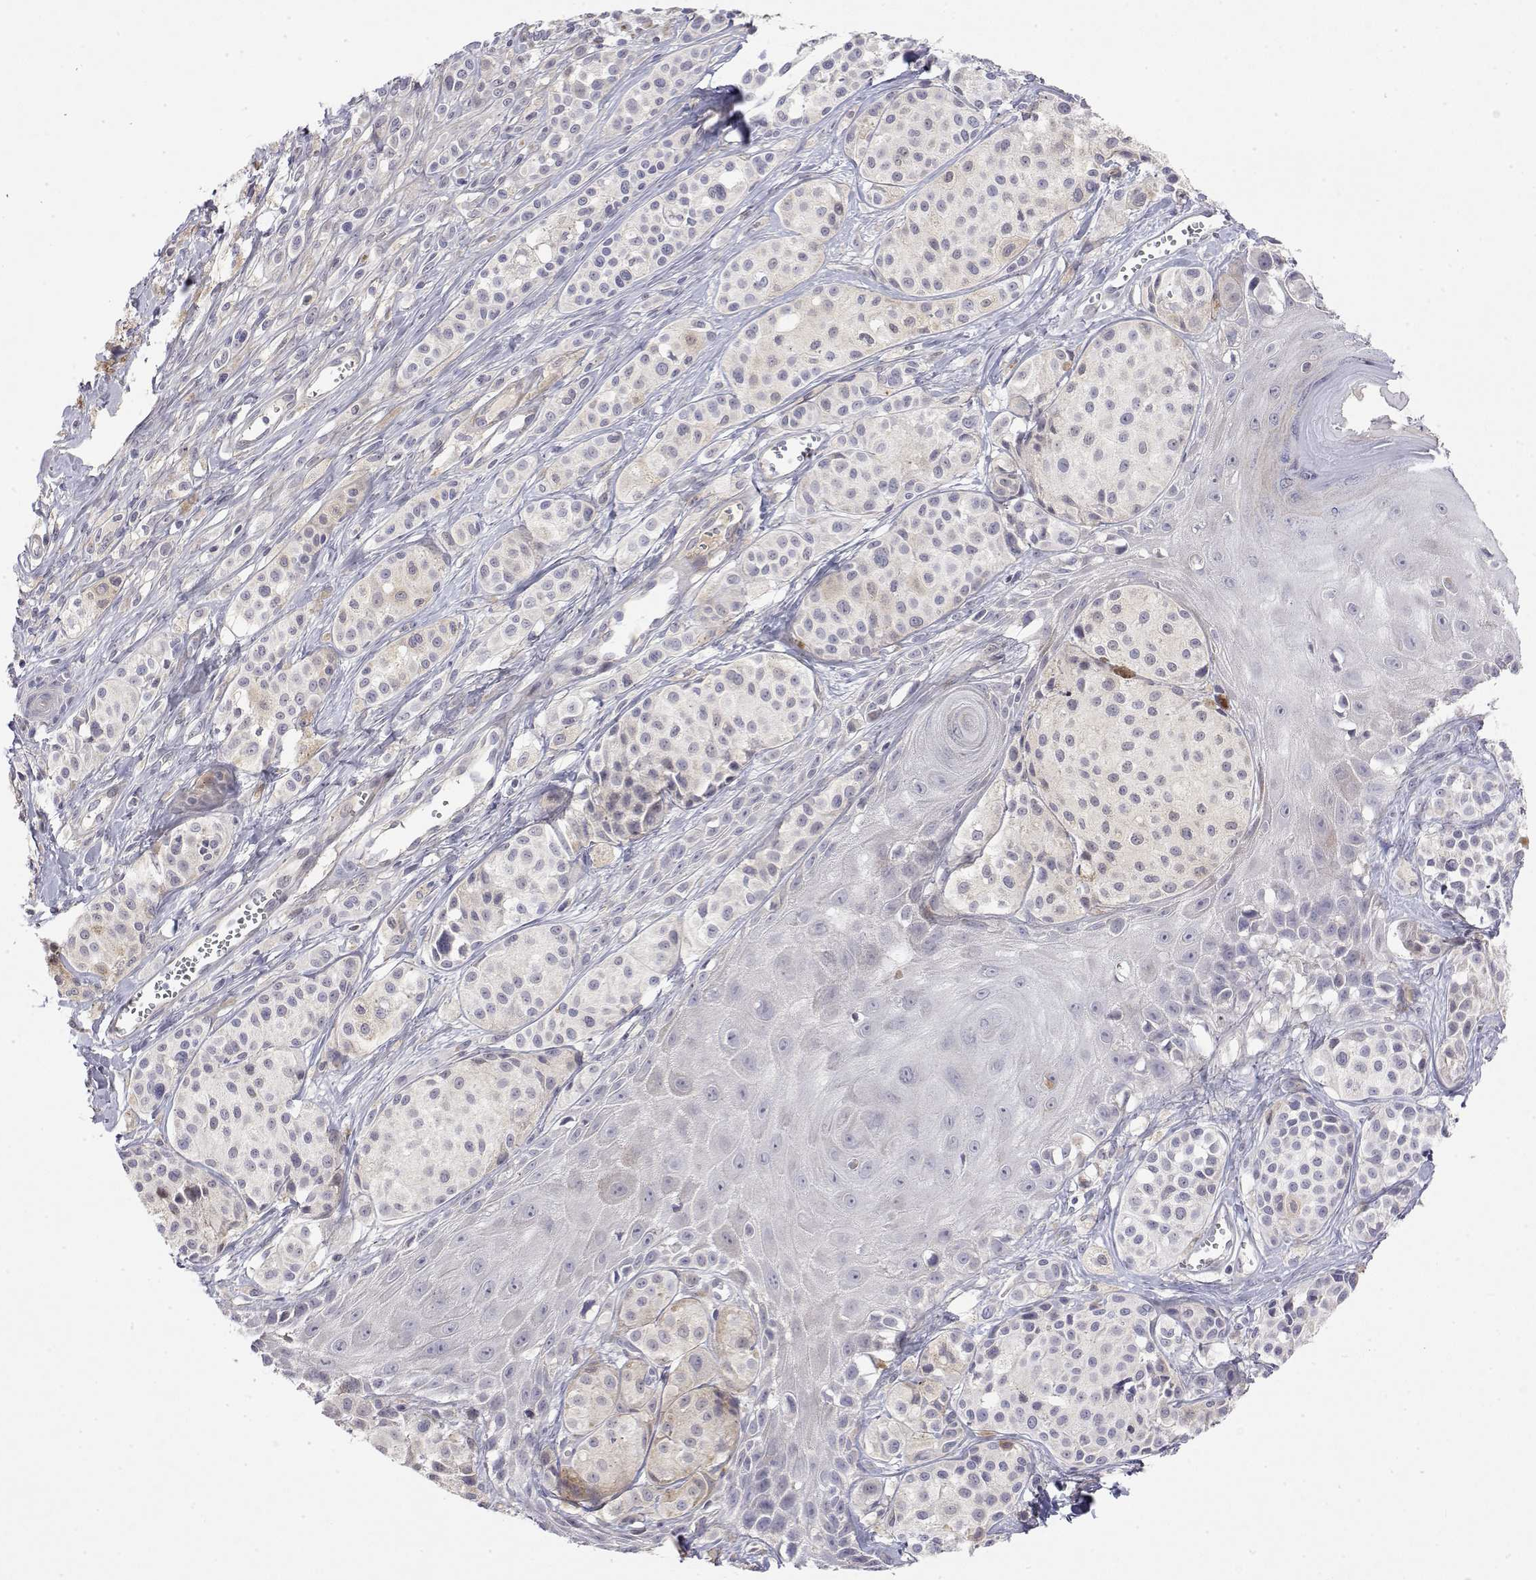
{"staining": {"intensity": "negative", "quantity": "none", "location": "none"}, "tissue": "melanoma", "cell_type": "Tumor cells", "image_type": "cancer", "snomed": [{"axis": "morphology", "description": "Malignant melanoma, NOS"}, {"axis": "topography", "description": "Skin"}], "caption": "Tumor cells are negative for protein expression in human malignant melanoma. (IHC, brightfield microscopy, high magnification).", "gene": "GGACT", "patient": {"sex": "male", "age": 77}}